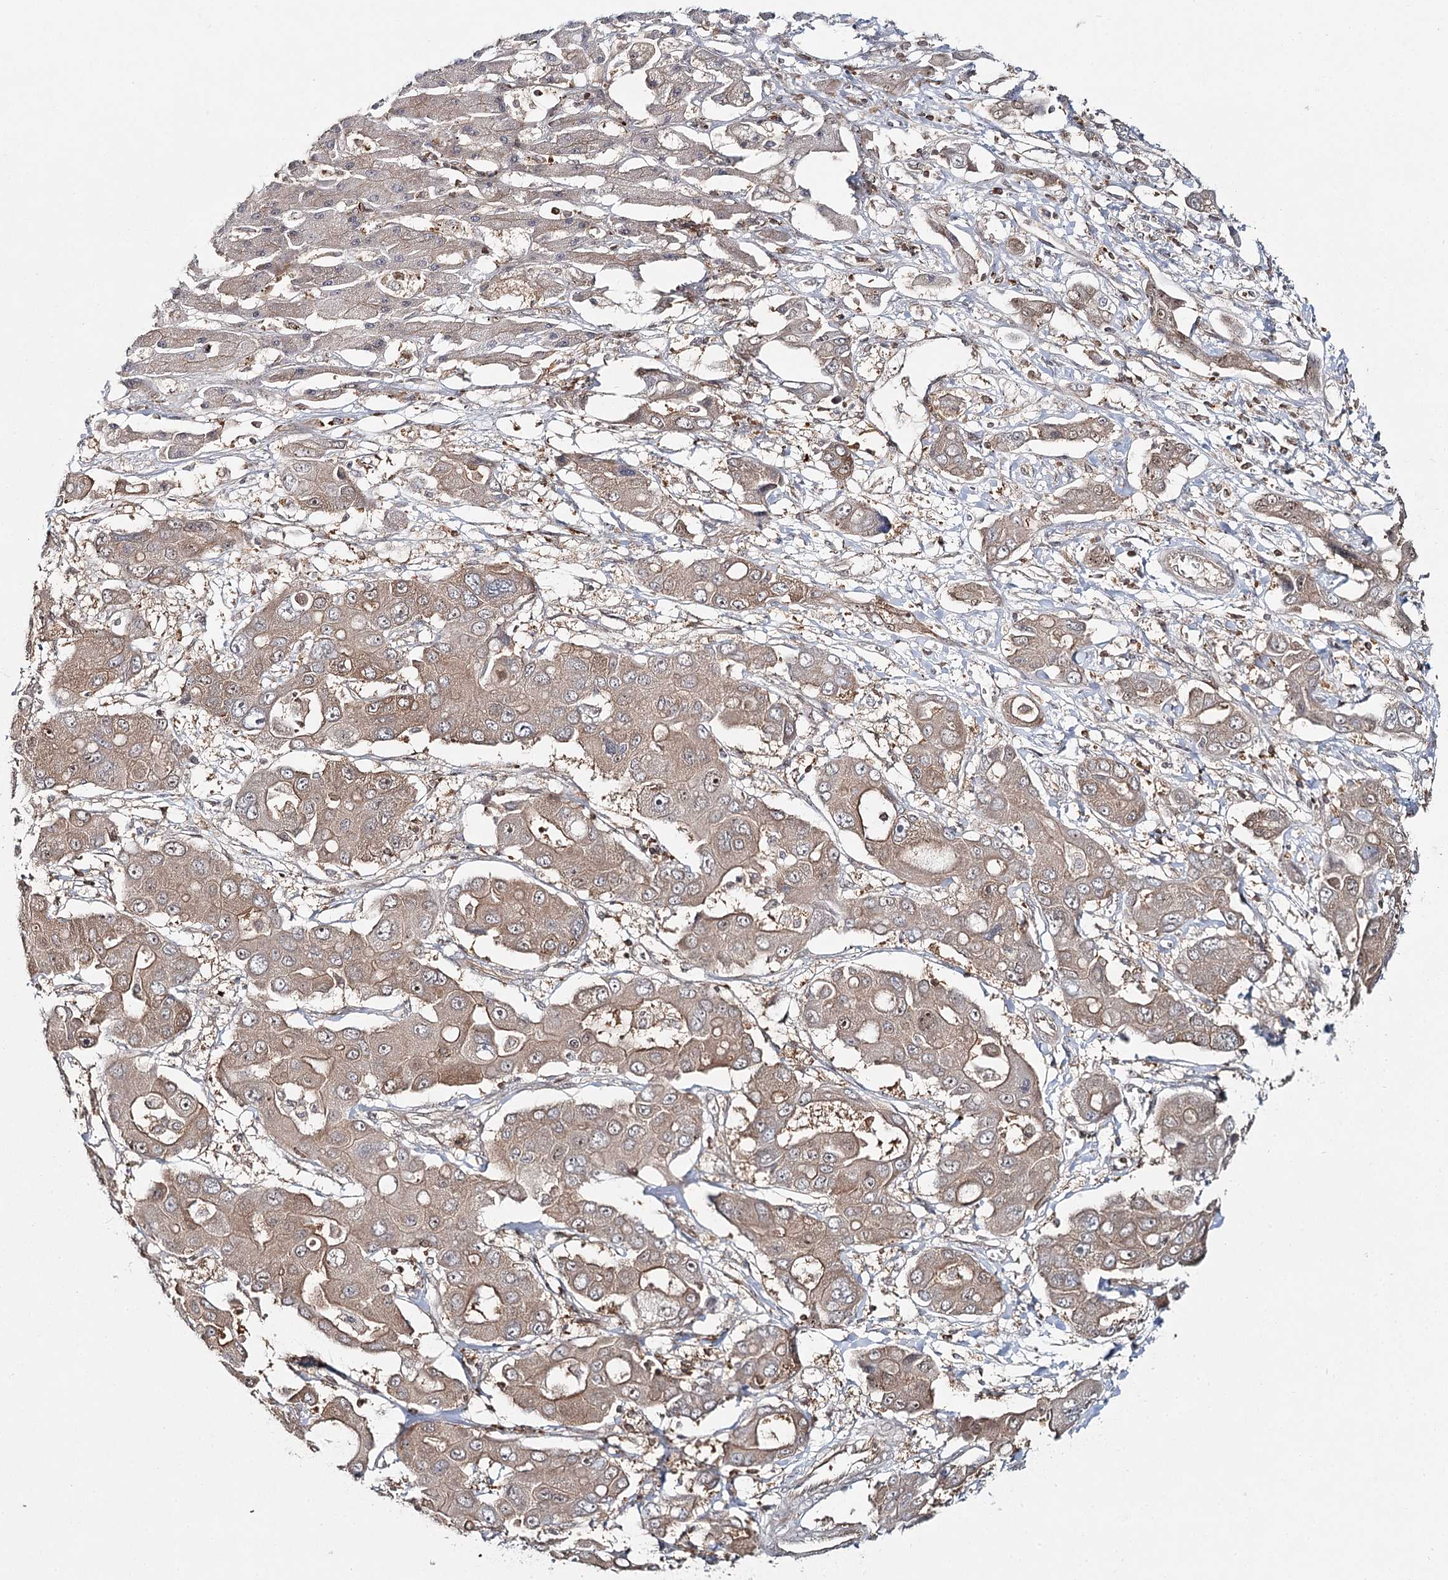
{"staining": {"intensity": "weak", "quantity": ">75%", "location": "cytoplasmic/membranous"}, "tissue": "liver cancer", "cell_type": "Tumor cells", "image_type": "cancer", "snomed": [{"axis": "morphology", "description": "Cholangiocarcinoma"}, {"axis": "topography", "description": "Liver"}], "caption": "Protein expression analysis of liver cholangiocarcinoma displays weak cytoplasmic/membranous expression in approximately >75% of tumor cells.", "gene": "FAM120B", "patient": {"sex": "male", "age": 67}}